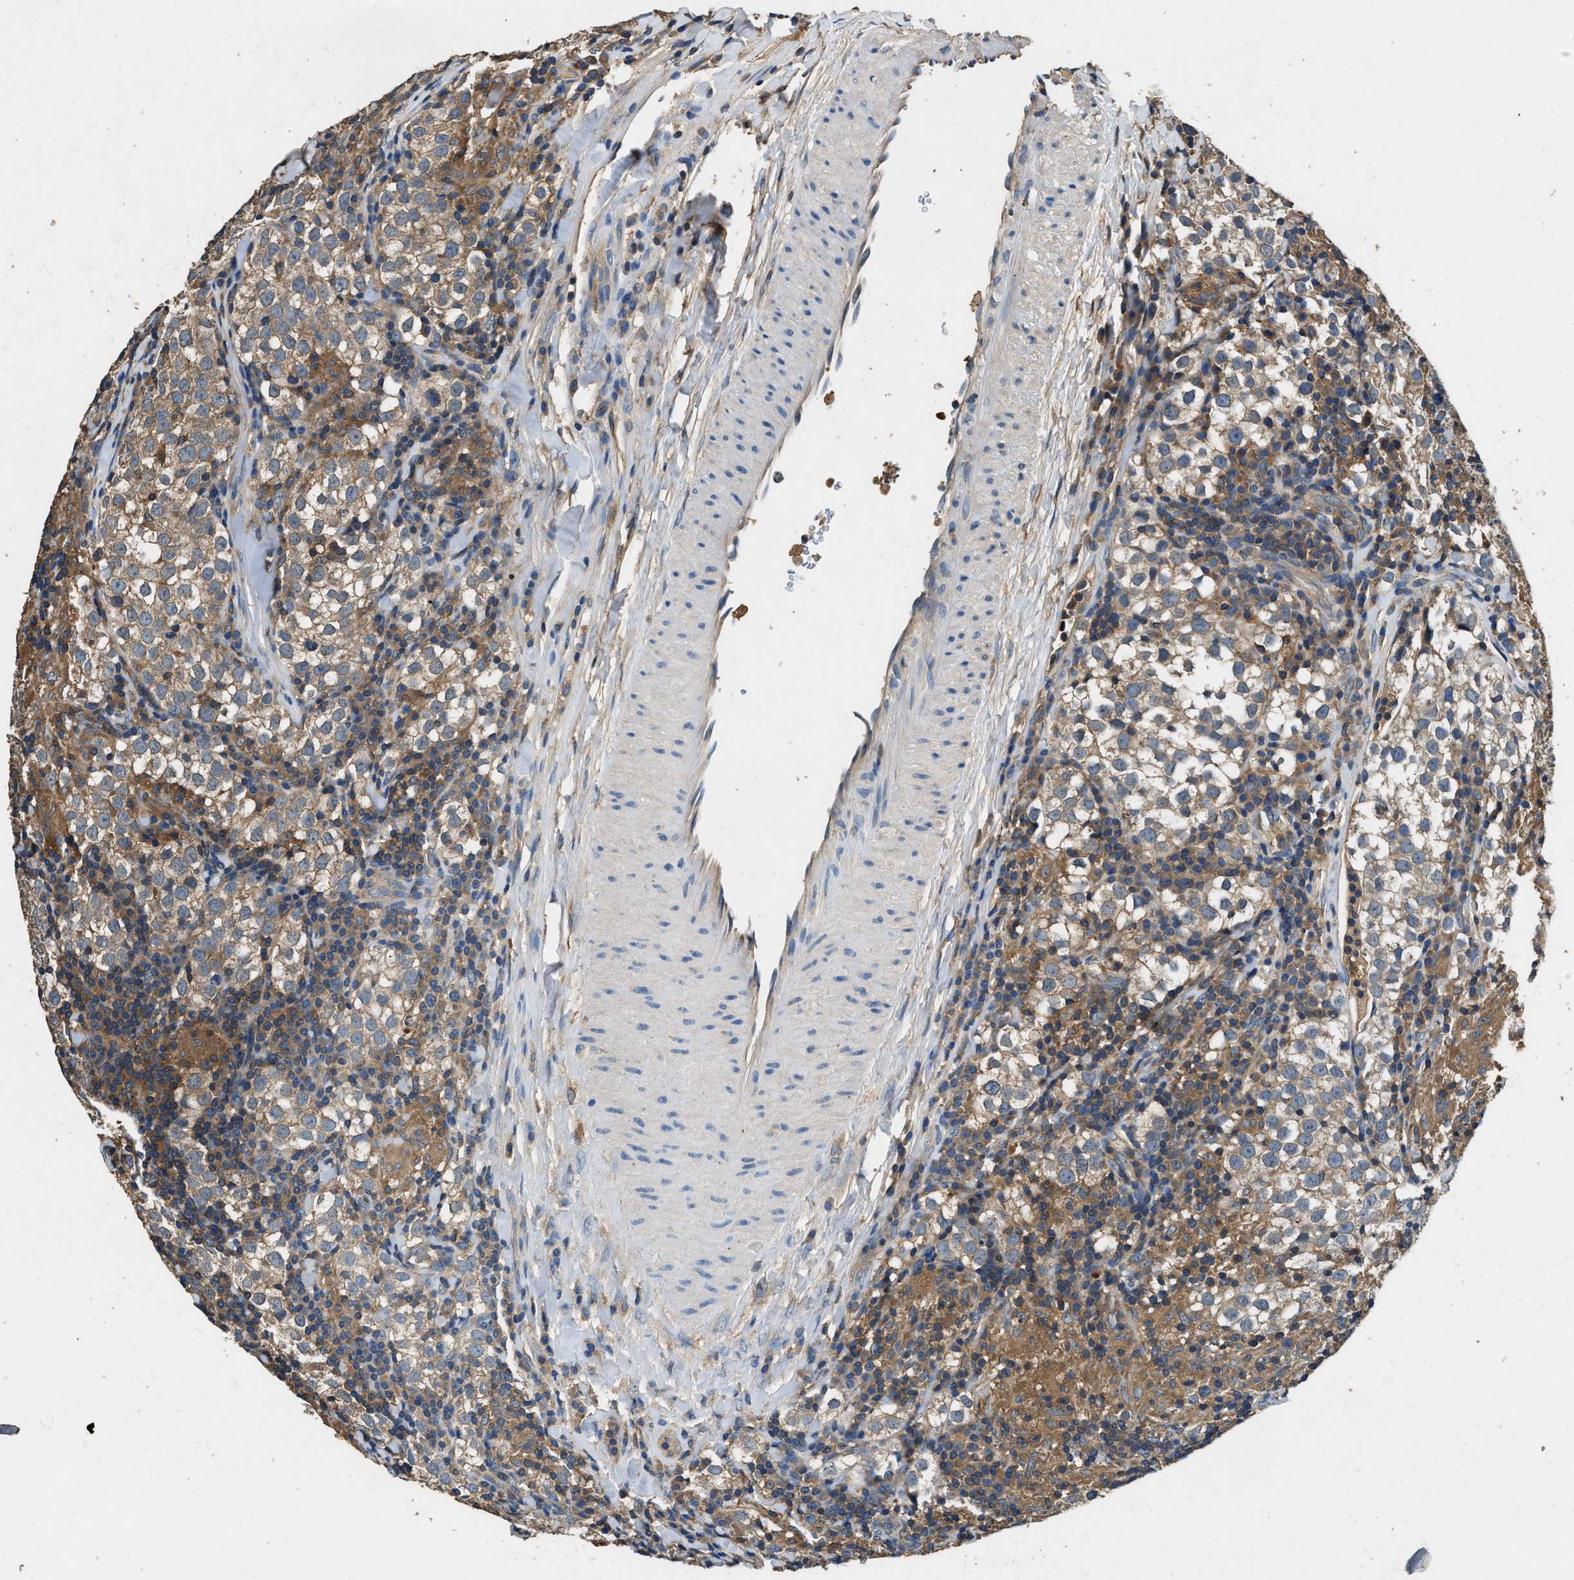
{"staining": {"intensity": "weak", "quantity": ">75%", "location": "cytoplasmic/membranous"}, "tissue": "testis cancer", "cell_type": "Tumor cells", "image_type": "cancer", "snomed": [{"axis": "morphology", "description": "Seminoma, NOS"}, {"axis": "morphology", "description": "Carcinoma, Embryonal, NOS"}, {"axis": "topography", "description": "Testis"}], "caption": "Testis cancer (seminoma) was stained to show a protein in brown. There is low levels of weak cytoplasmic/membranous positivity in about >75% of tumor cells.", "gene": "BLOC1S1", "patient": {"sex": "male", "age": 36}}